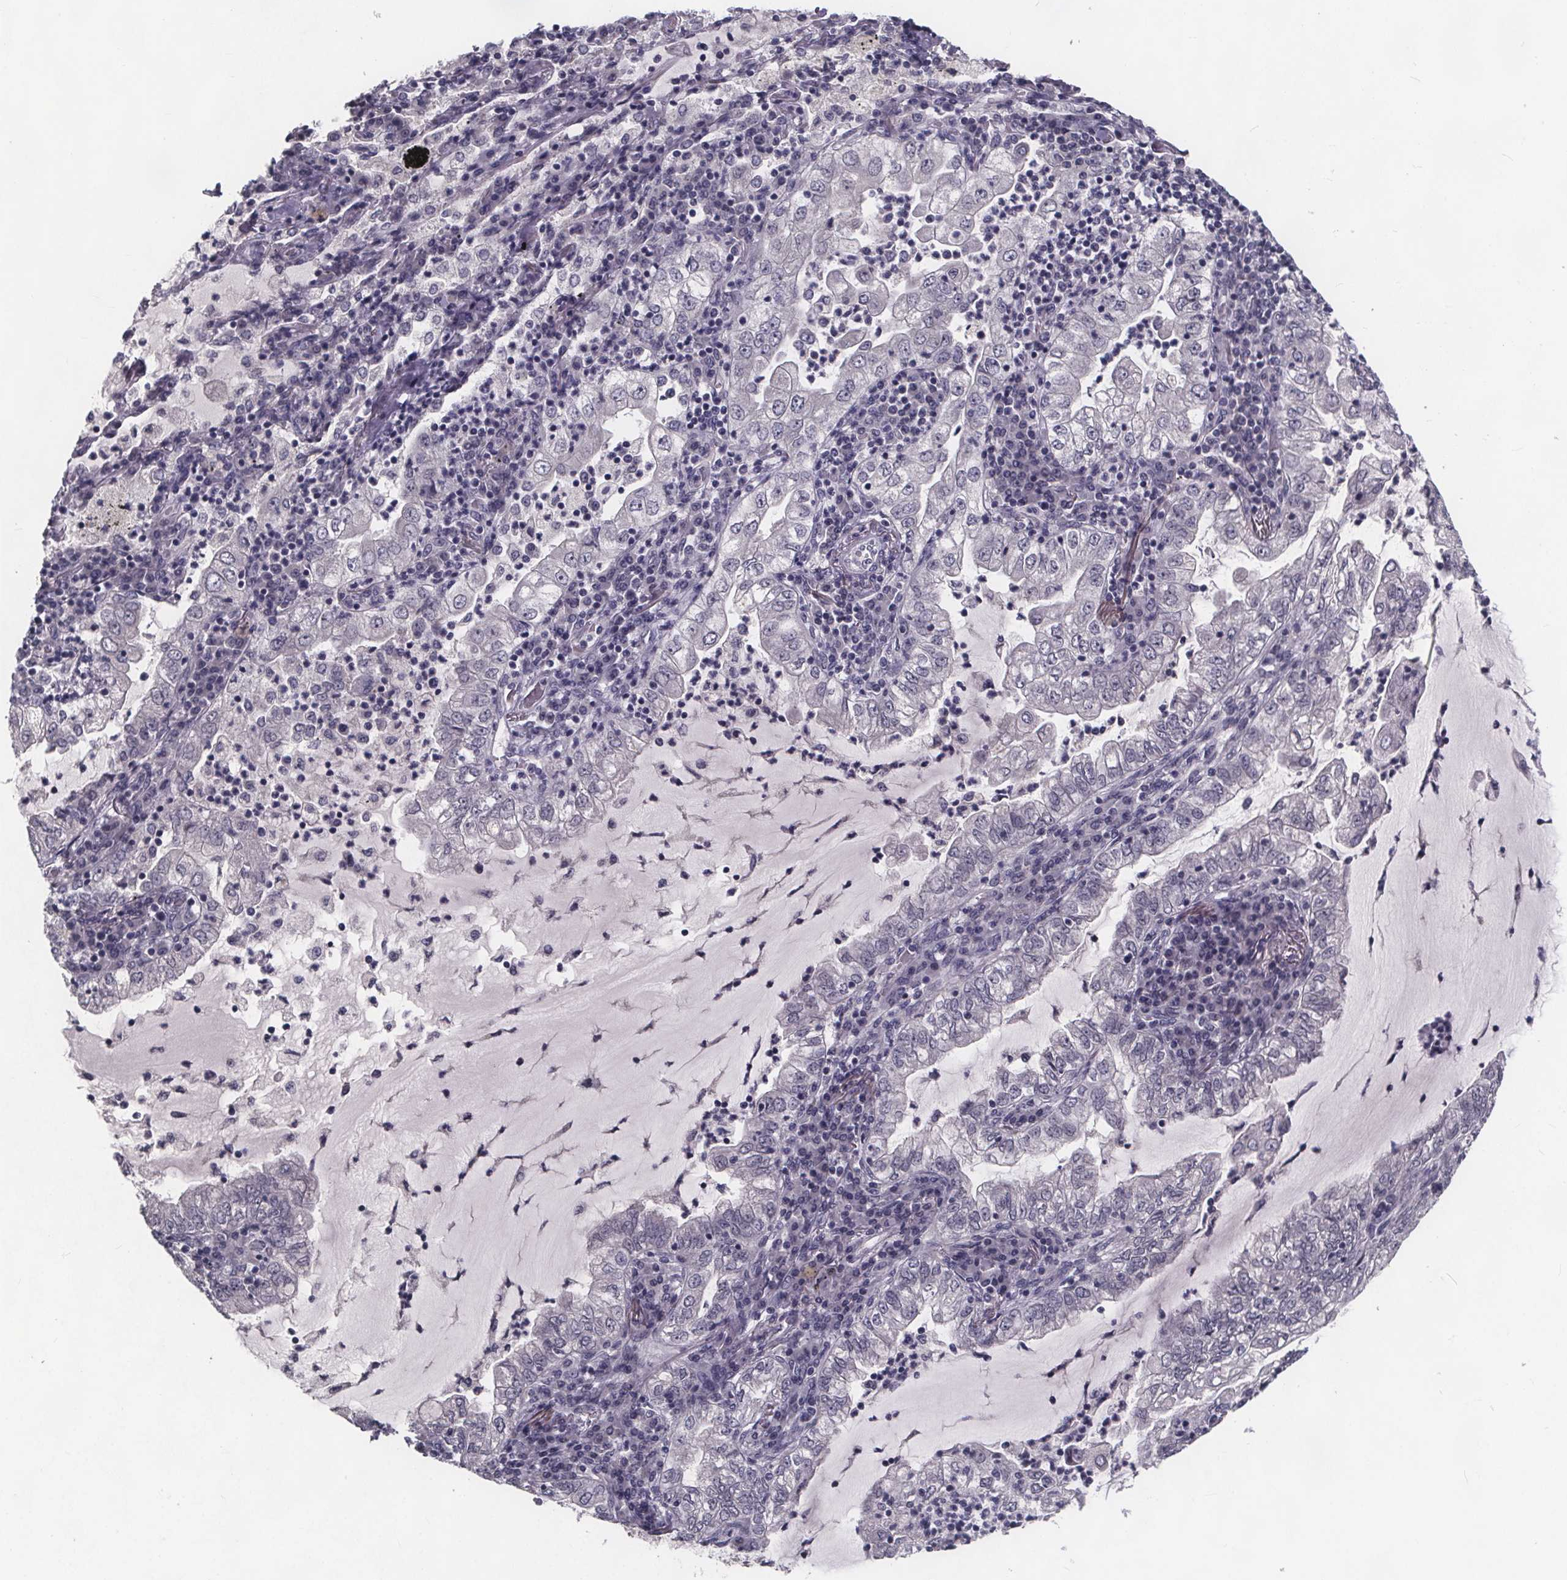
{"staining": {"intensity": "negative", "quantity": "none", "location": "none"}, "tissue": "lung cancer", "cell_type": "Tumor cells", "image_type": "cancer", "snomed": [{"axis": "morphology", "description": "Adenocarcinoma, NOS"}, {"axis": "topography", "description": "Lung"}], "caption": "This micrograph is of lung cancer (adenocarcinoma) stained with IHC to label a protein in brown with the nuclei are counter-stained blue. There is no staining in tumor cells.", "gene": "FAM181B", "patient": {"sex": "female", "age": 73}}